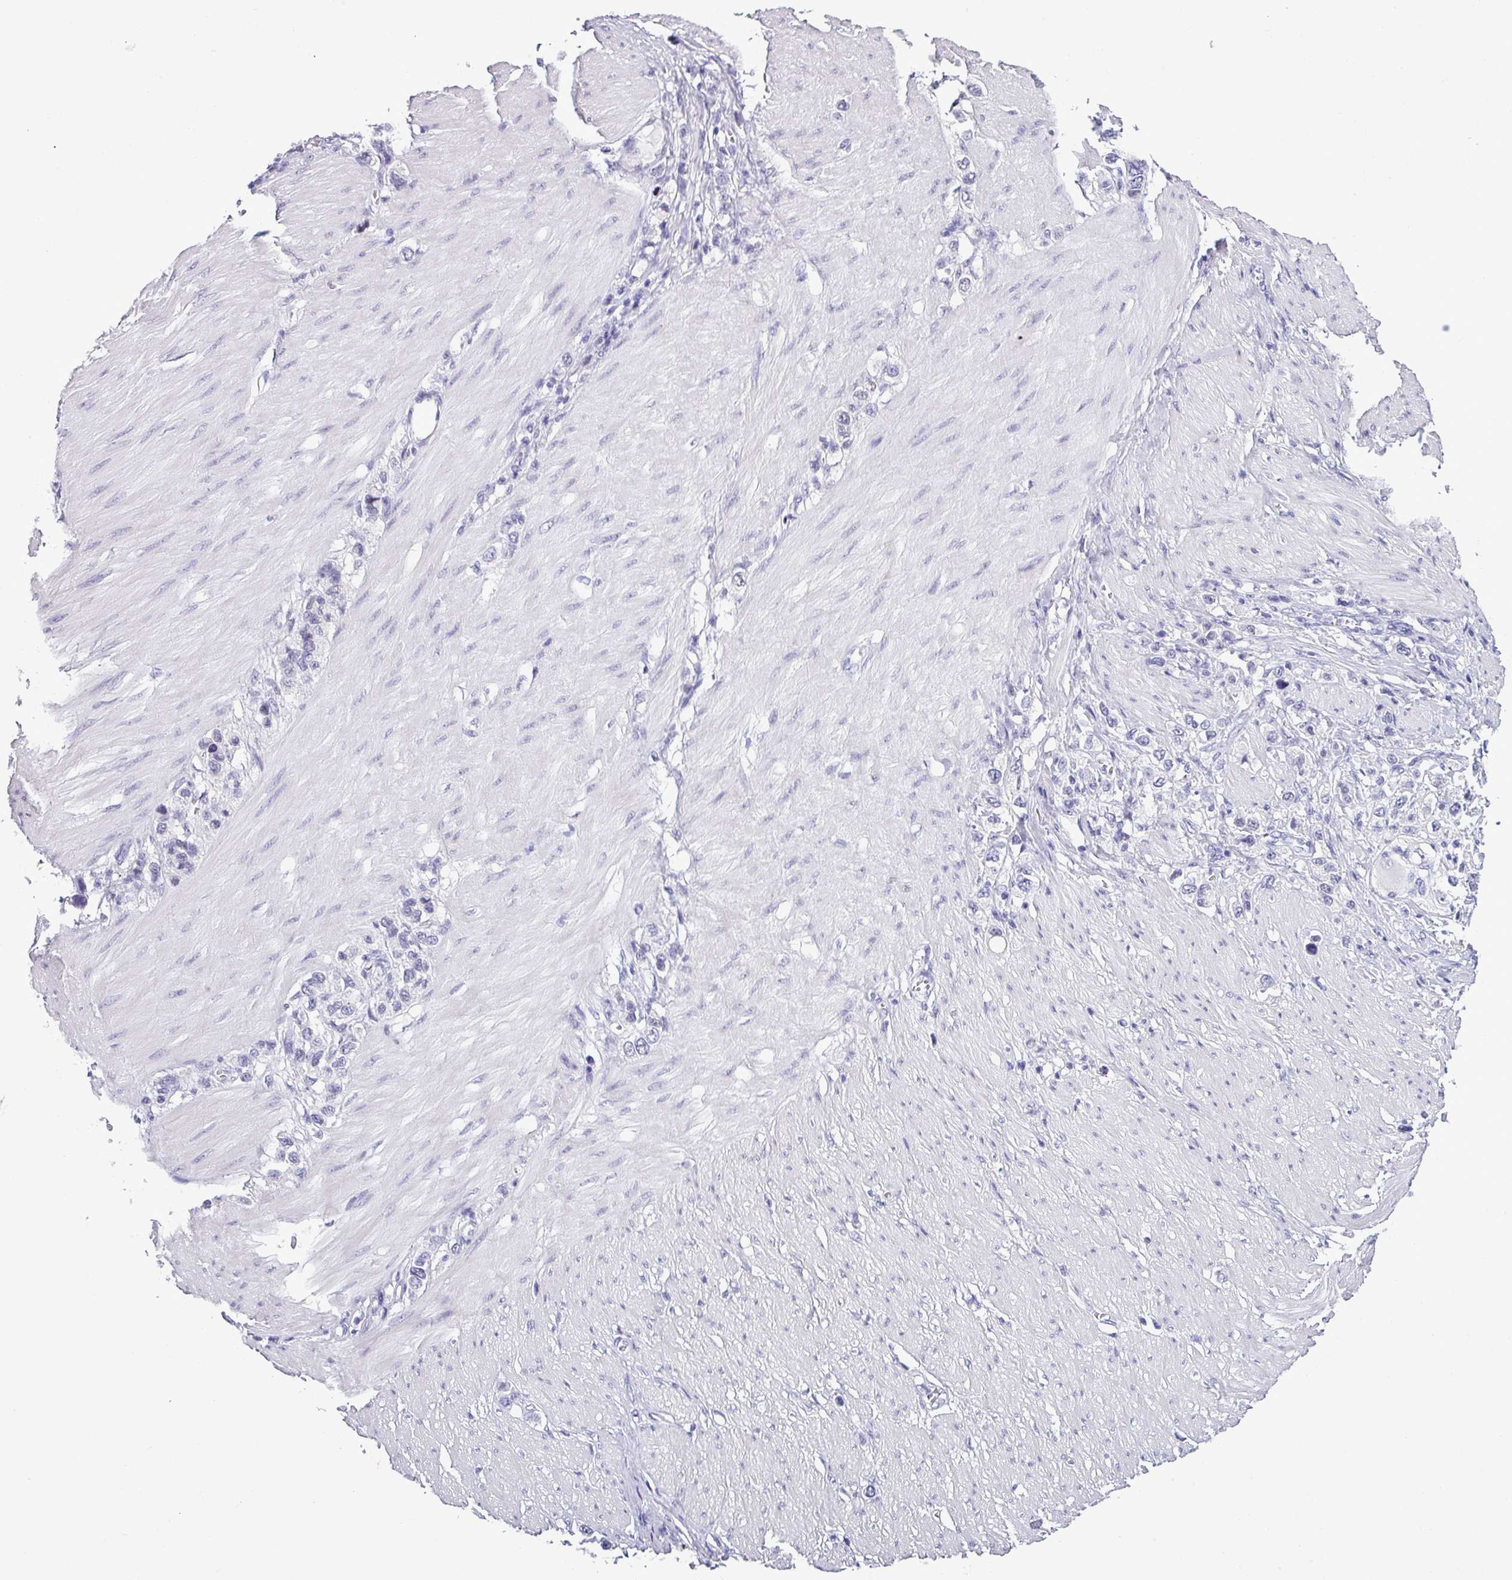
{"staining": {"intensity": "negative", "quantity": "none", "location": "none"}, "tissue": "stomach cancer", "cell_type": "Tumor cells", "image_type": "cancer", "snomed": [{"axis": "morphology", "description": "Normal tissue, NOS"}, {"axis": "morphology", "description": "Adenocarcinoma, NOS"}, {"axis": "topography", "description": "Stomach, upper"}, {"axis": "topography", "description": "Stomach"}], "caption": "A photomicrograph of stomach cancer (adenocarcinoma) stained for a protein reveals no brown staining in tumor cells.", "gene": "SRGAP1", "patient": {"sex": "female", "age": 65}}